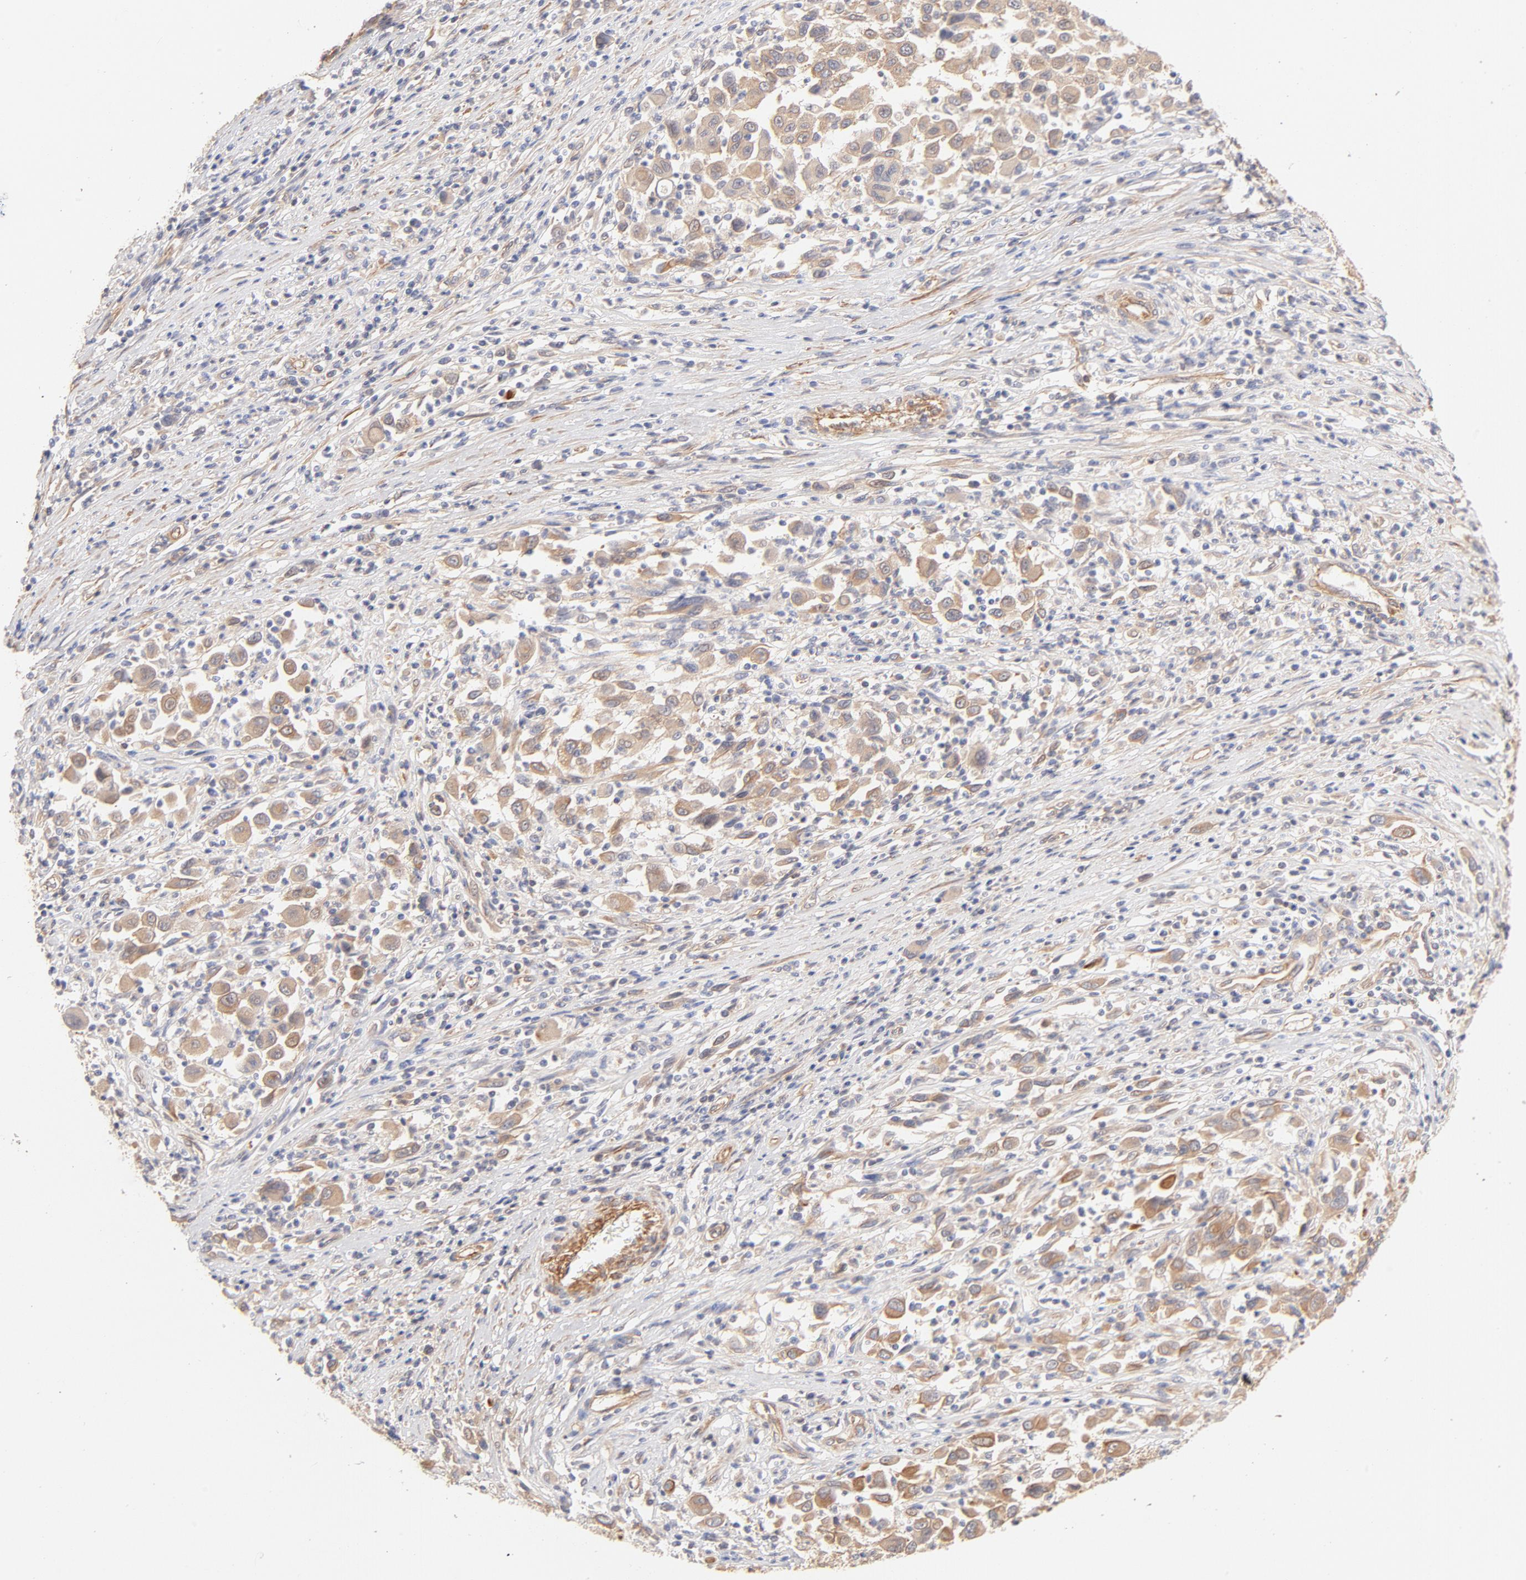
{"staining": {"intensity": "moderate", "quantity": ">75%", "location": "cytoplasmic/membranous"}, "tissue": "melanoma", "cell_type": "Tumor cells", "image_type": "cancer", "snomed": [{"axis": "morphology", "description": "Malignant melanoma, Metastatic site"}, {"axis": "topography", "description": "Lymph node"}], "caption": "Moderate cytoplasmic/membranous expression for a protein is identified in about >75% of tumor cells of malignant melanoma (metastatic site) using immunohistochemistry.", "gene": "LDLRAP1", "patient": {"sex": "male", "age": 61}}